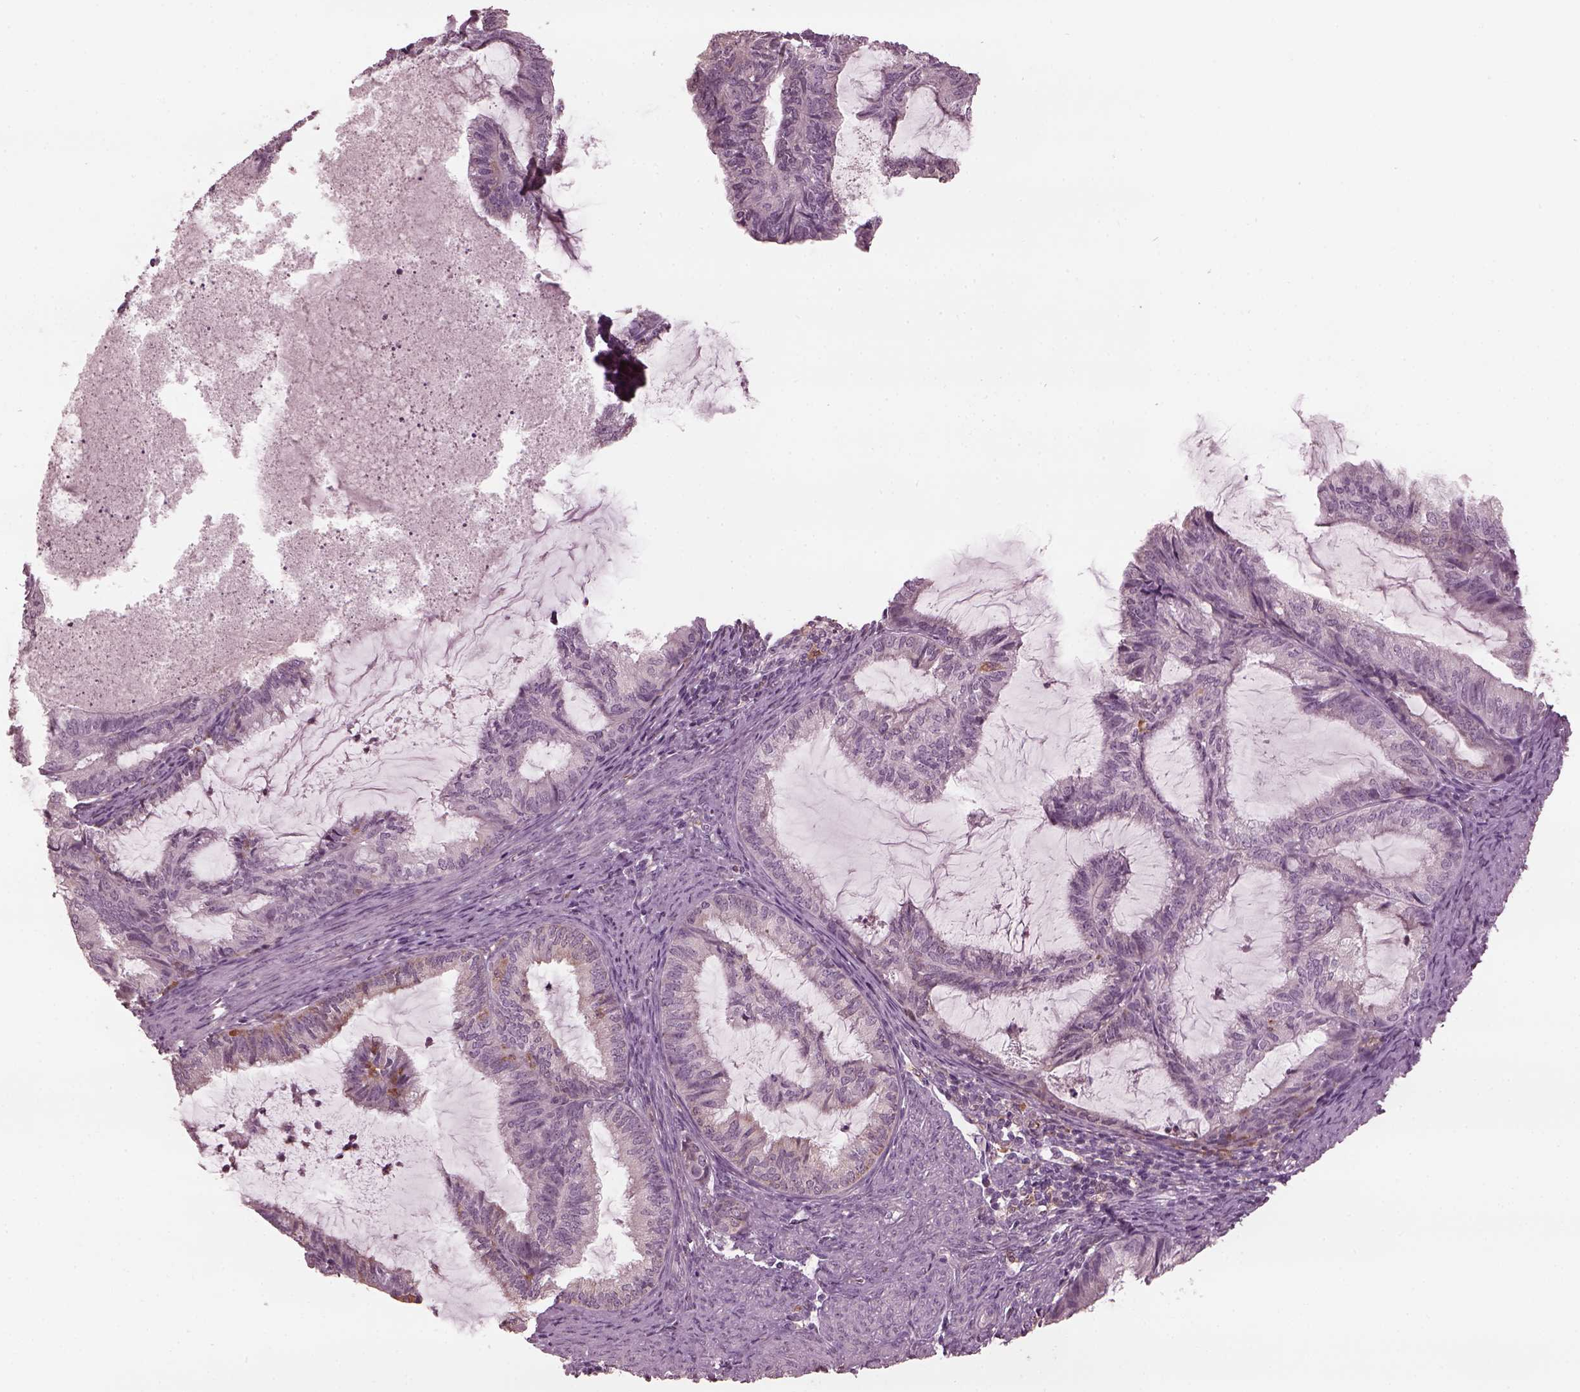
{"staining": {"intensity": "negative", "quantity": "none", "location": "none"}, "tissue": "endometrial cancer", "cell_type": "Tumor cells", "image_type": "cancer", "snomed": [{"axis": "morphology", "description": "Adenocarcinoma, NOS"}, {"axis": "topography", "description": "Endometrium"}], "caption": "Protein analysis of endometrial adenocarcinoma demonstrates no significant staining in tumor cells.", "gene": "PSTPIP2", "patient": {"sex": "female", "age": 86}}